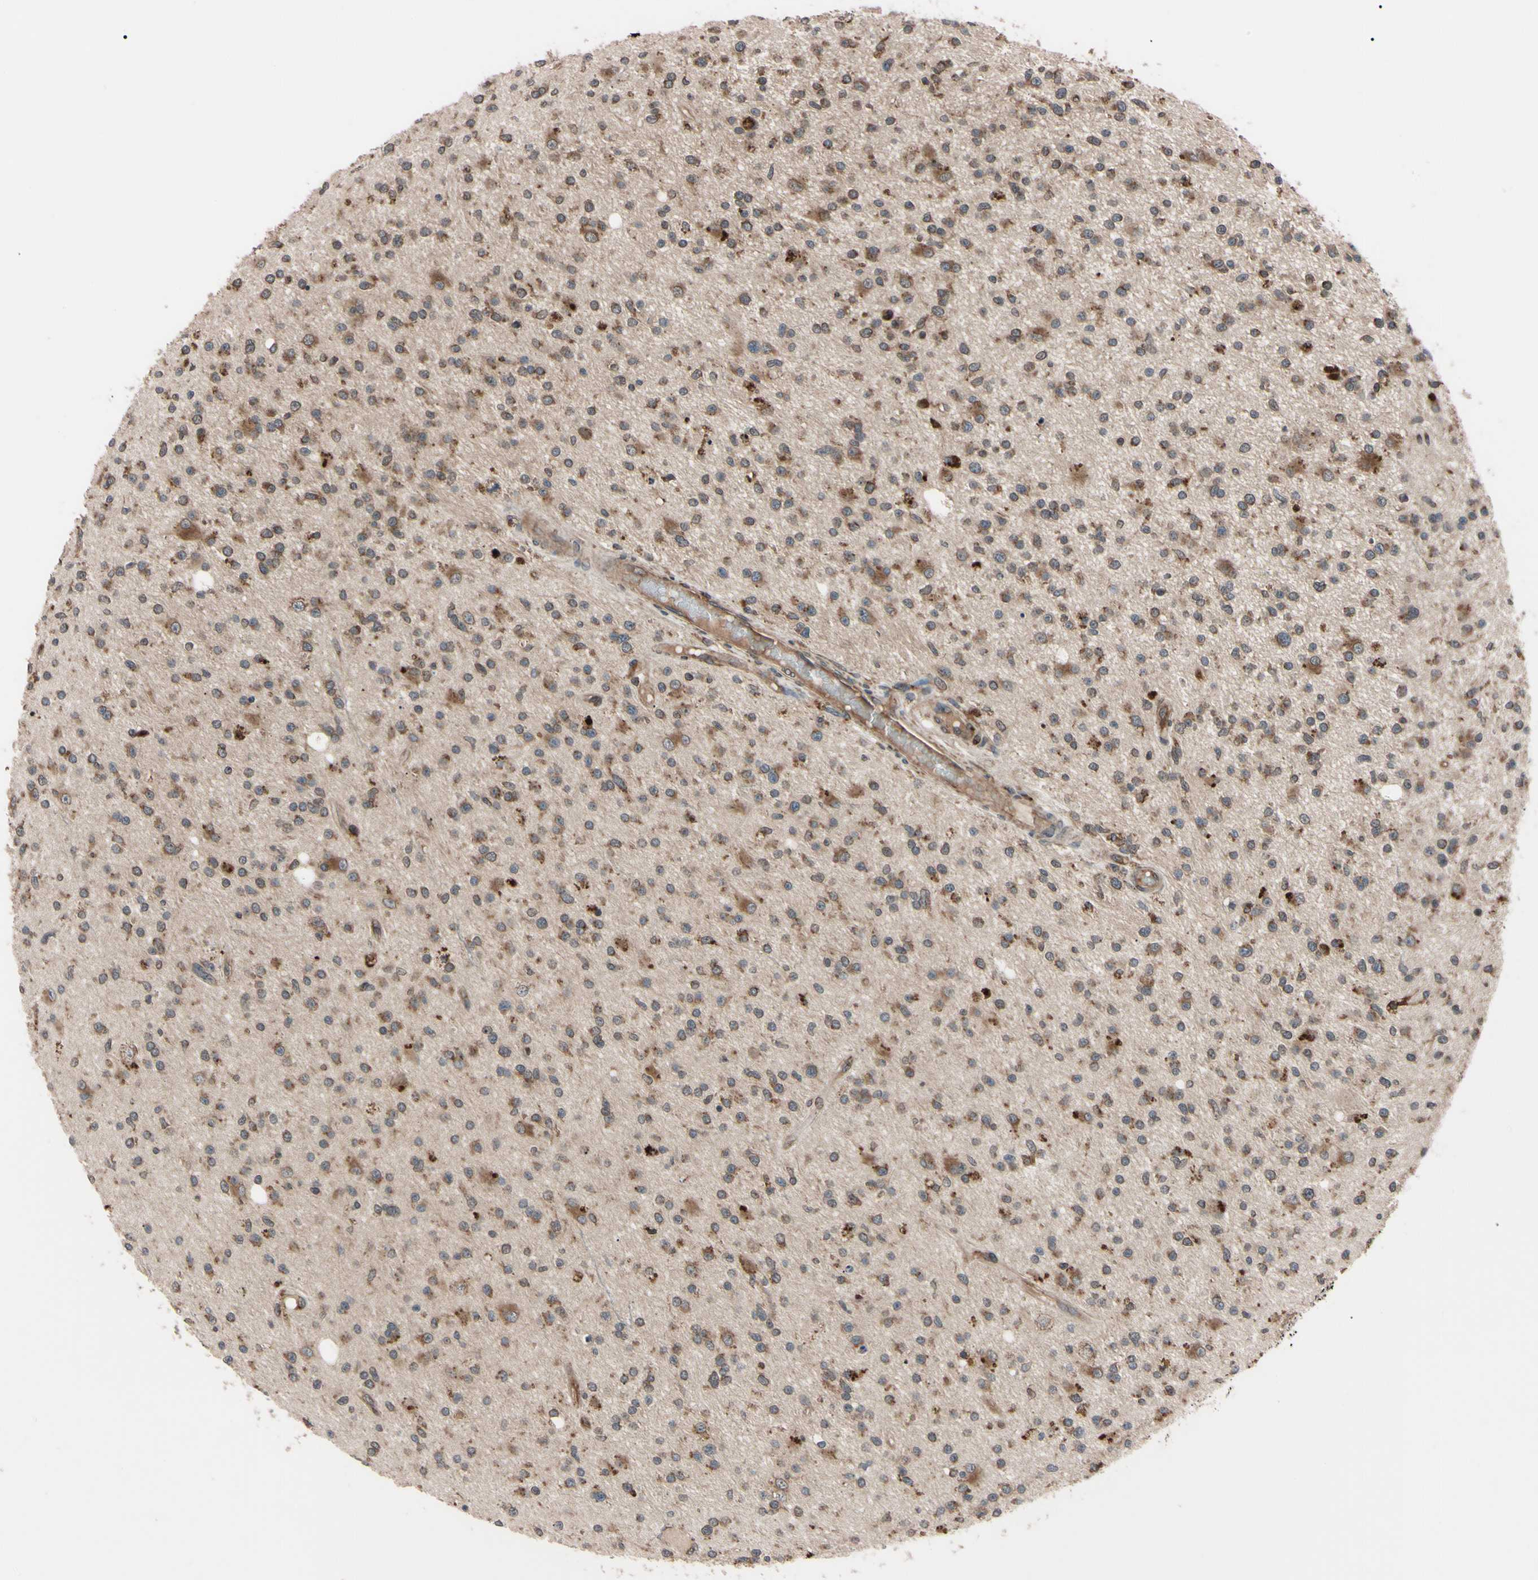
{"staining": {"intensity": "moderate", "quantity": ">75%", "location": "cytoplasmic/membranous"}, "tissue": "glioma", "cell_type": "Tumor cells", "image_type": "cancer", "snomed": [{"axis": "morphology", "description": "Glioma, malignant, High grade"}, {"axis": "topography", "description": "Brain"}], "caption": "Malignant glioma (high-grade) stained with DAB (3,3'-diaminobenzidine) immunohistochemistry exhibits medium levels of moderate cytoplasmic/membranous expression in about >75% of tumor cells.", "gene": "GUCY1B1", "patient": {"sex": "male", "age": 33}}